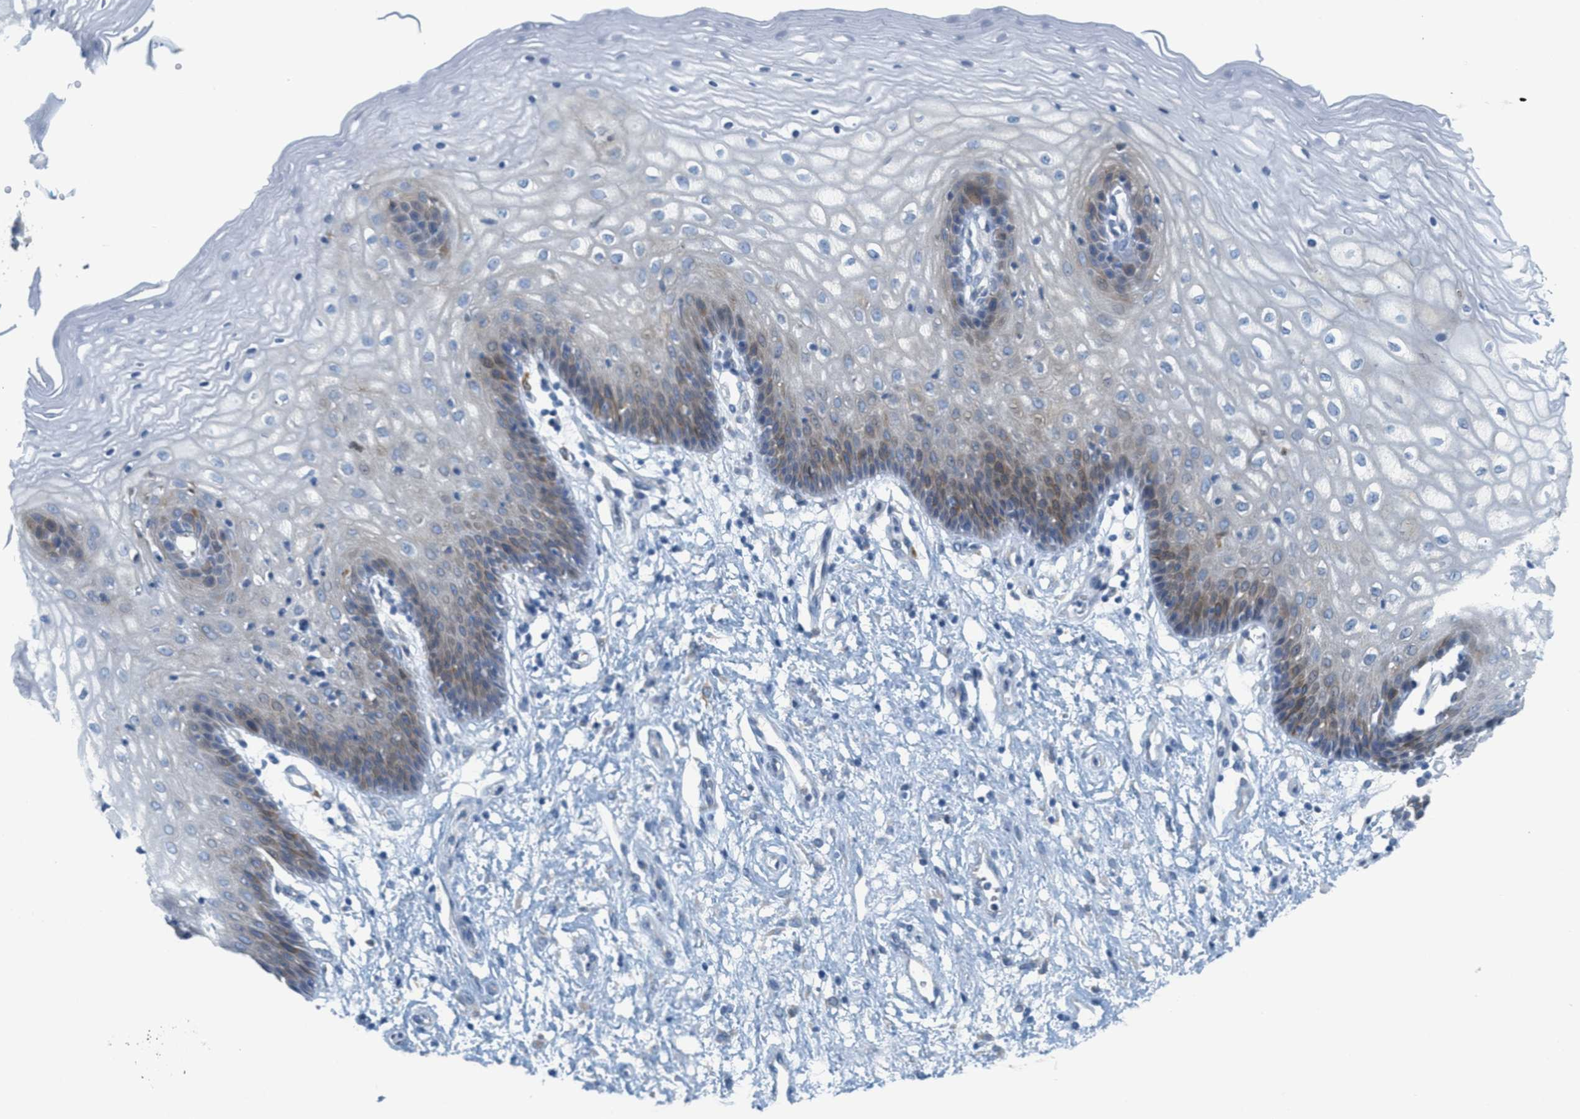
{"staining": {"intensity": "negative", "quantity": "none", "location": "none"}, "tissue": "vagina", "cell_type": "Squamous epithelial cells", "image_type": "normal", "snomed": [{"axis": "morphology", "description": "Normal tissue, NOS"}, {"axis": "topography", "description": "Vagina"}], "caption": "DAB (3,3'-diaminobenzidine) immunohistochemical staining of benign vagina exhibits no significant positivity in squamous epithelial cells. (DAB immunohistochemistry, high magnification).", "gene": "TEX264", "patient": {"sex": "female", "age": 34}}